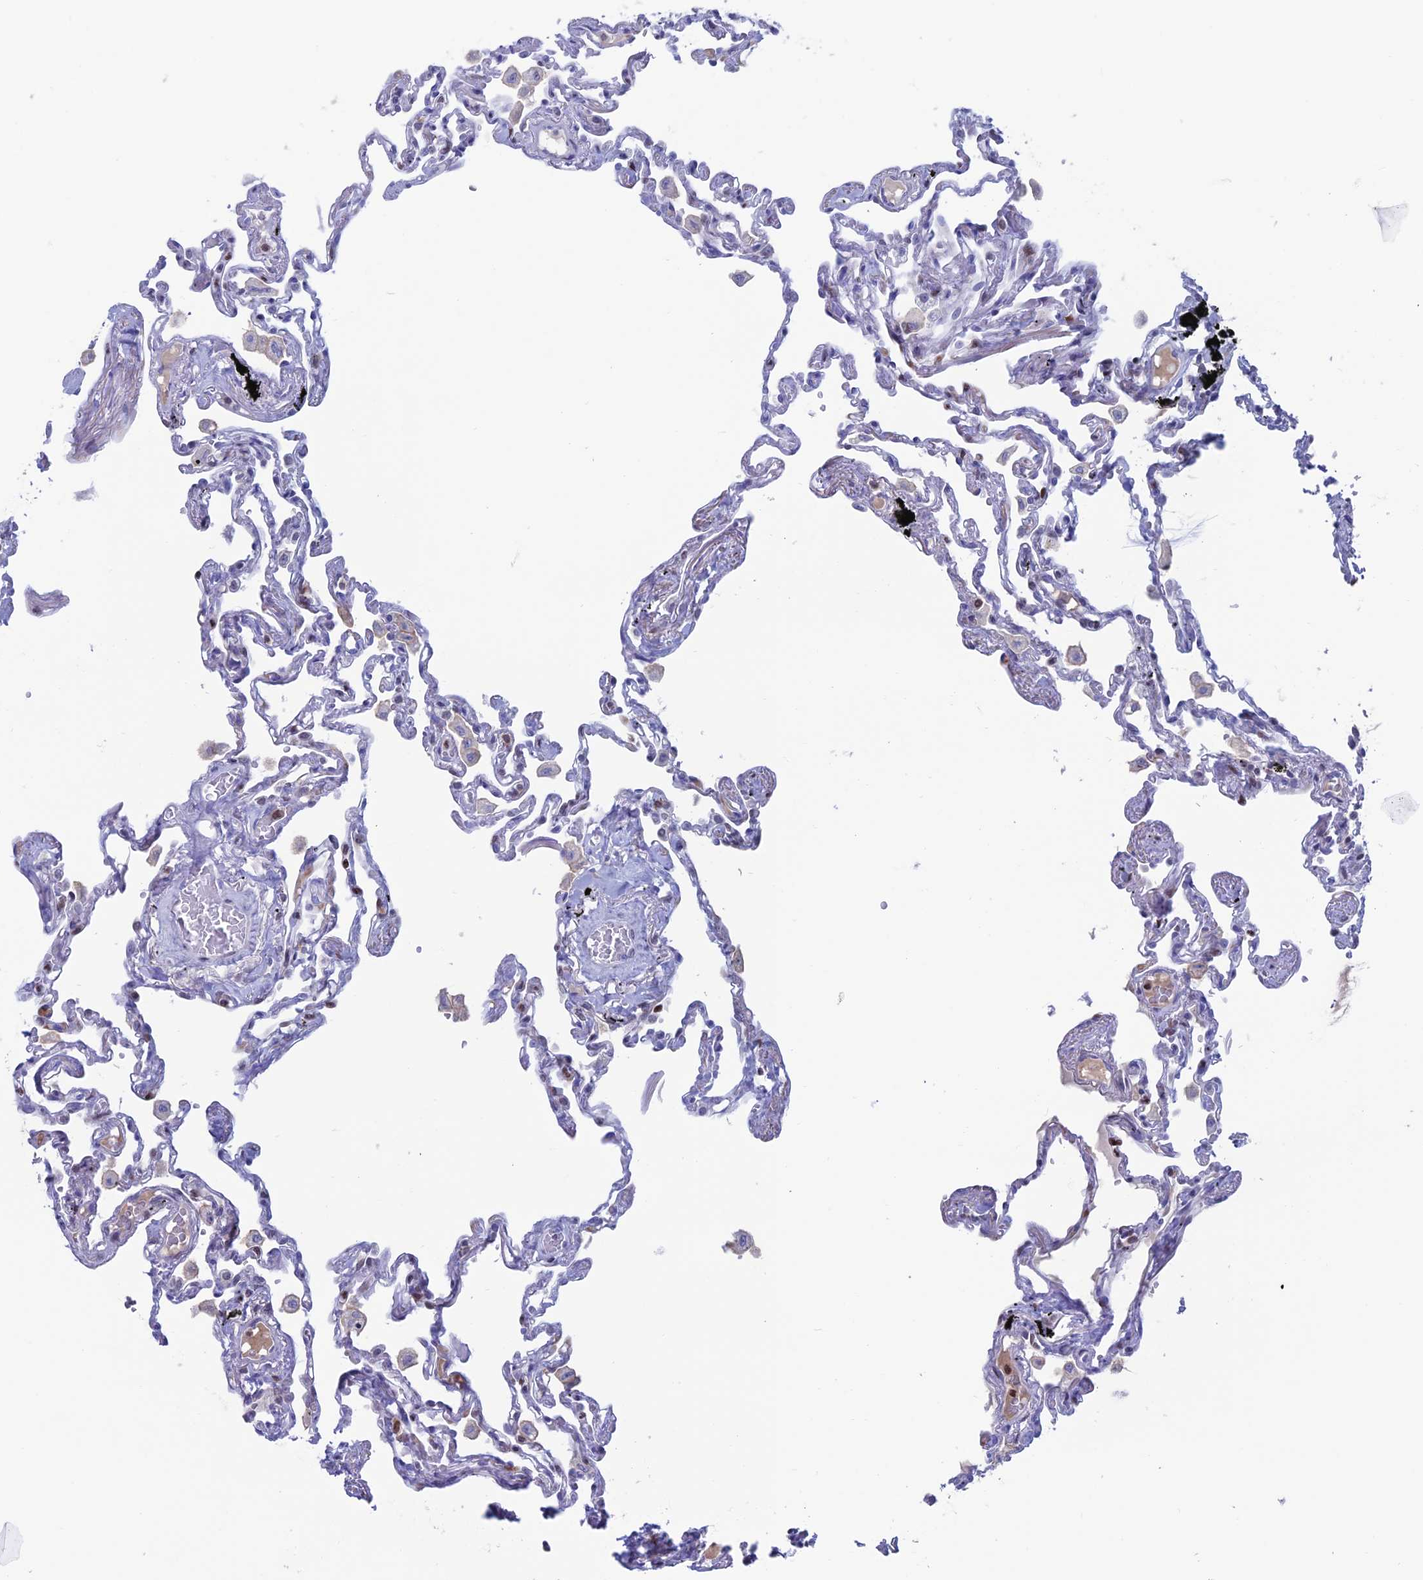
{"staining": {"intensity": "negative", "quantity": "none", "location": "none"}, "tissue": "lung", "cell_type": "Alveolar cells", "image_type": "normal", "snomed": [{"axis": "morphology", "description": "Normal tissue, NOS"}, {"axis": "topography", "description": "Lung"}], "caption": "IHC micrograph of normal lung: human lung stained with DAB shows no significant protein staining in alveolar cells. (Immunohistochemistry, brightfield microscopy, high magnification).", "gene": "CERS6", "patient": {"sex": "female", "age": 67}}